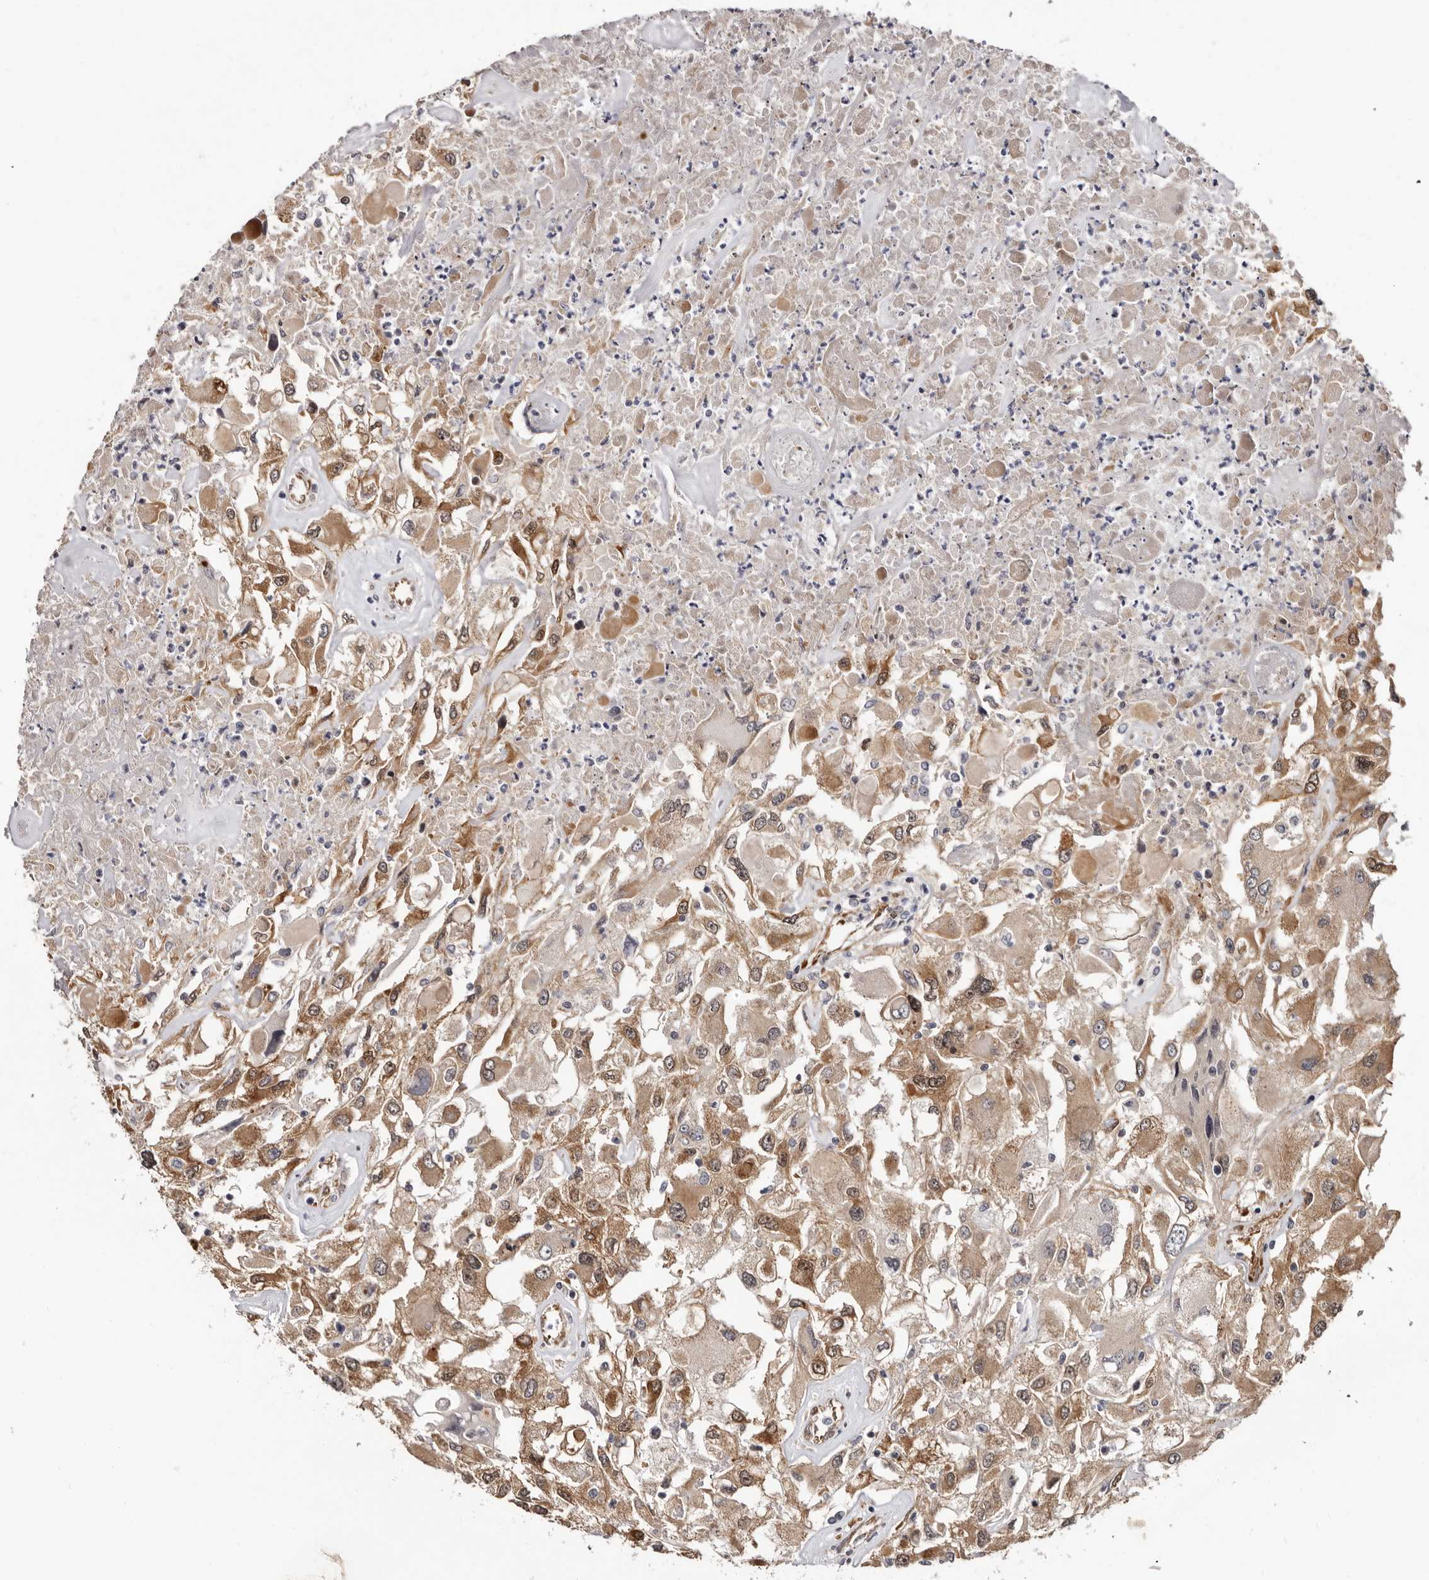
{"staining": {"intensity": "moderate", "quantity": ">75%", "location": "cytoplasmic/membranous"}, "tissue": "renal cancer", "cell_type": "Tumor cells", "image_type": "cancer", "snomed": [{"axis": "morphology", "description": "Adenocarcinoma, NOS"}, {"axis": "topography", "description": "Kidney"}], "caption": "Renal cancer stained for a protein (brown) demonstrates moderate cytoplasmic/membranous positive staining in about >75% of tumor cells.", "gene": "SBDS", "patient": {"sex": "female", "age": 52}}